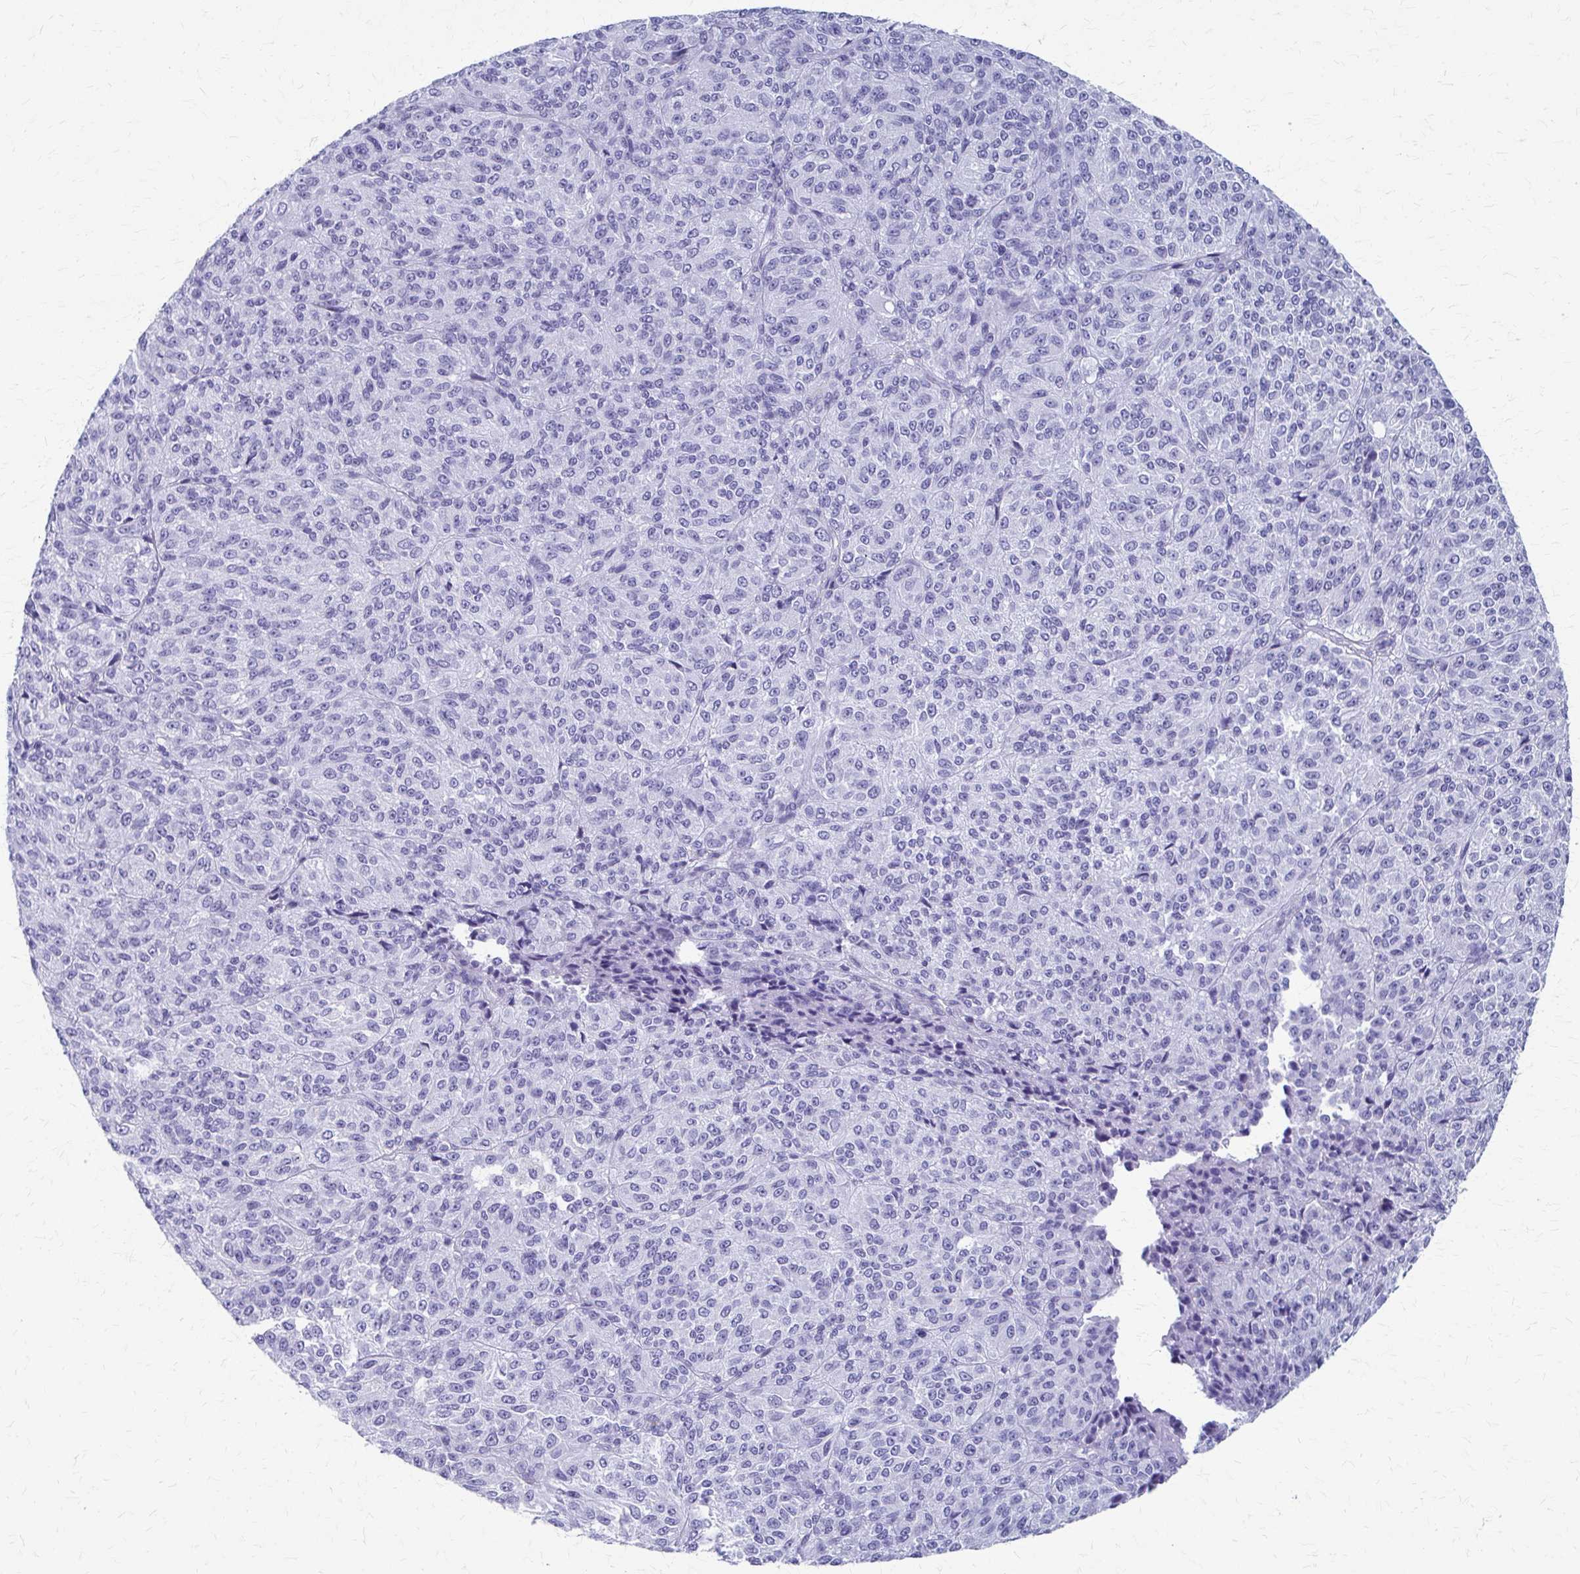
{"staining": {"intensity": "negative", "quantity": "none", "location": "none"}, "tissue": "melanoma", "cell_type": "Tumor cells", "image_type": "cancer", "snomed": [{"axis": "morphology", "description": "Malignant melanoma, Metastatic site"}, {"axis": "topography", "description": "Brain"}], "caption": "A high-resolution micrograph shows immunohistochemistry staining of melanoma, which displays no significant staining in tumor cells.", "gene": "CELF5", "patient": {"sex": "female", "age": 56}}